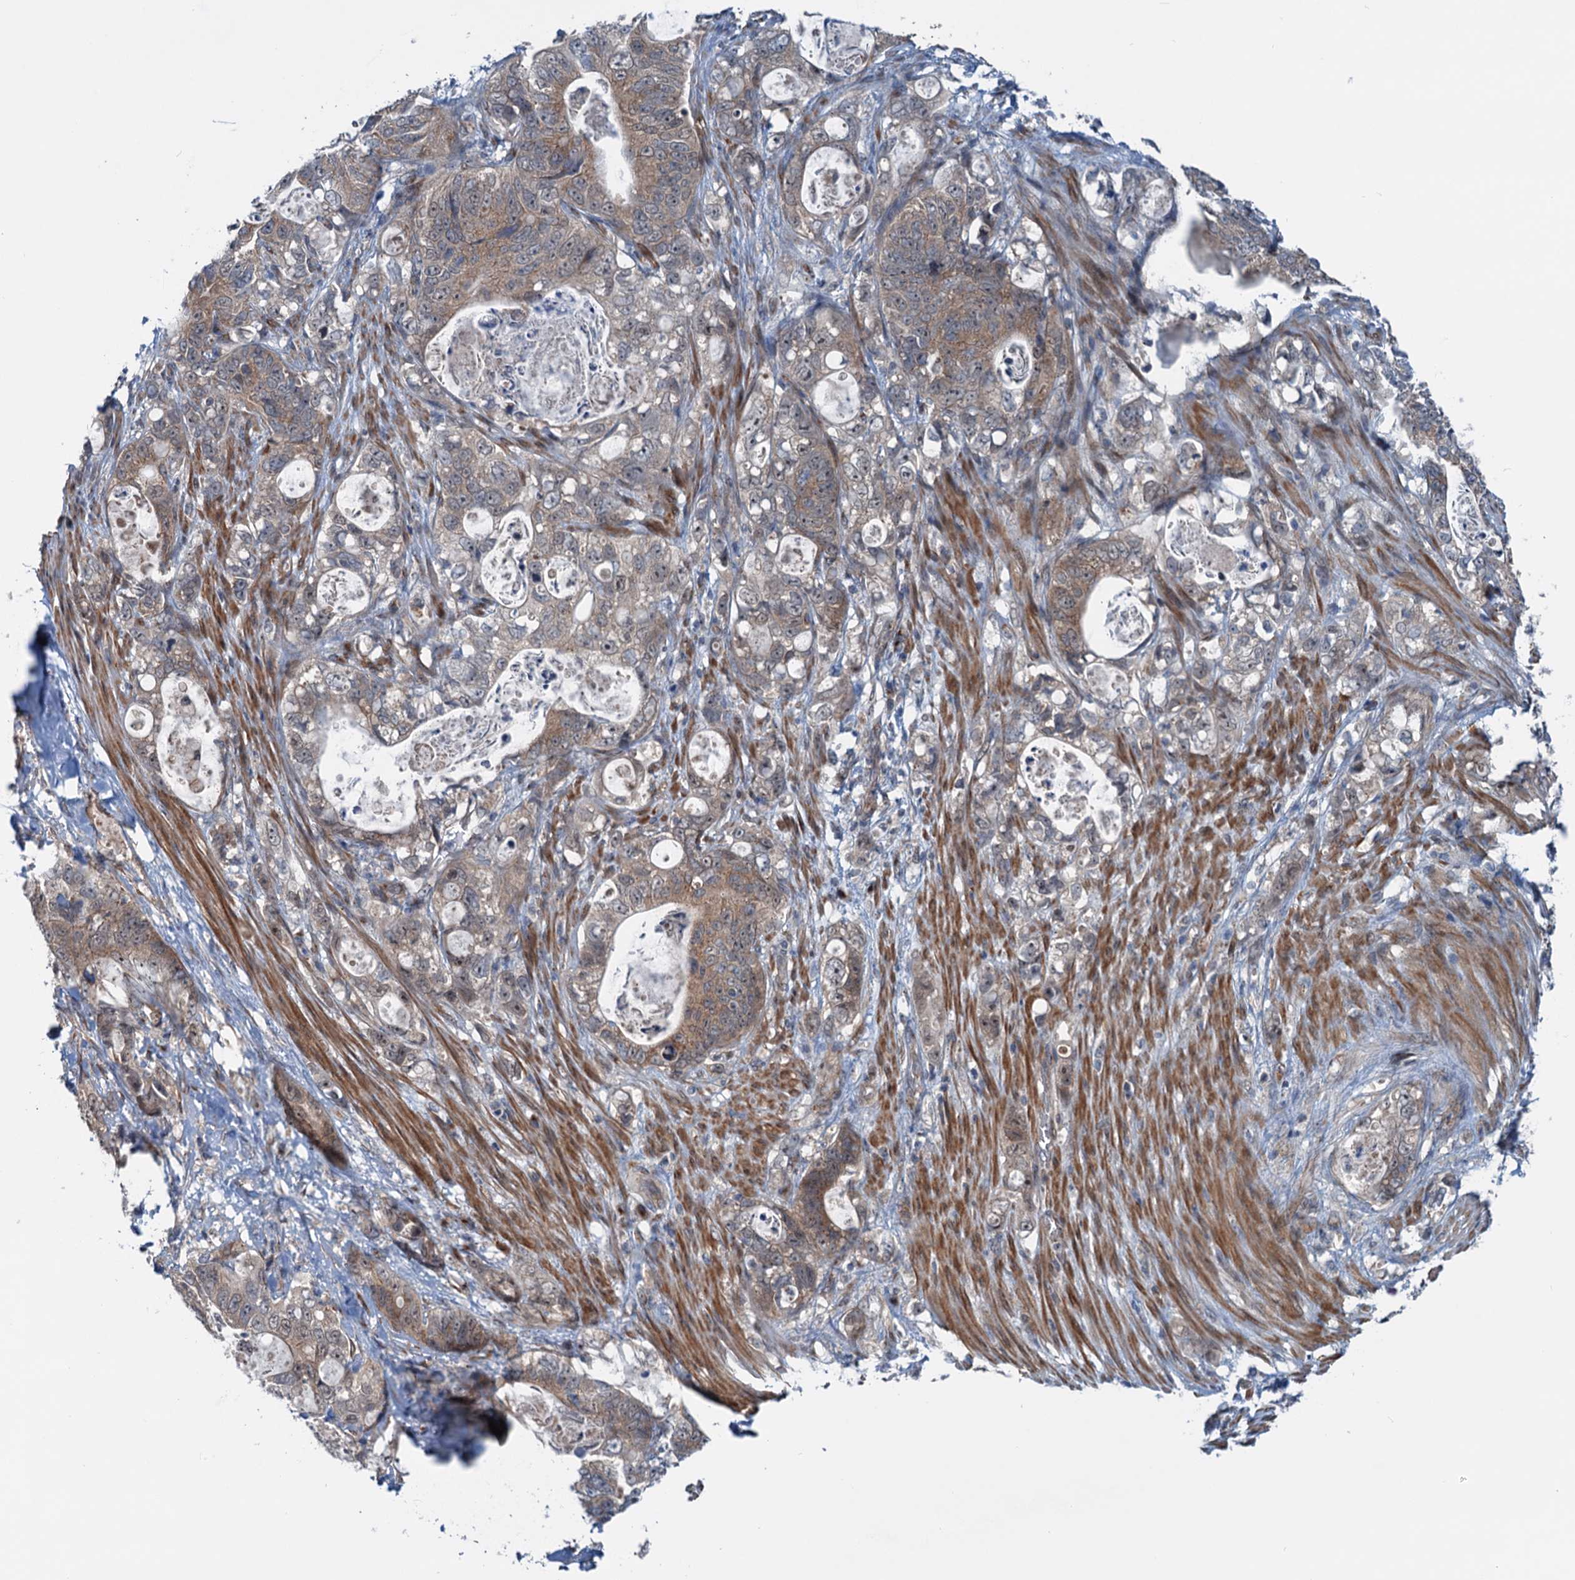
{"staining": {"intensity": "moderate", "quantity": ">75%", "location": "cytoplasmic/membranous,nuclear"}, "tissue": "stomach cancer", "cell_type": "Tumor cells", "image_type": "cancer", "snomed": [{"axis": "morphology", "description": "Normal tissue, NOS"}, {"axis": "morphology", "description": "Adenocarcinoma, NOS"}, {"axis": "topography", "description": "Stomach"}], "caption": "Immunohistochemical staining of adenocarcinoma (stomach) displays moderate cytoplasmic/membranous and nuclear protein staining in about >75% of tumor cells.", "gene": "DYNC2I2", "patient": {"sex": "female", "age": 89}}